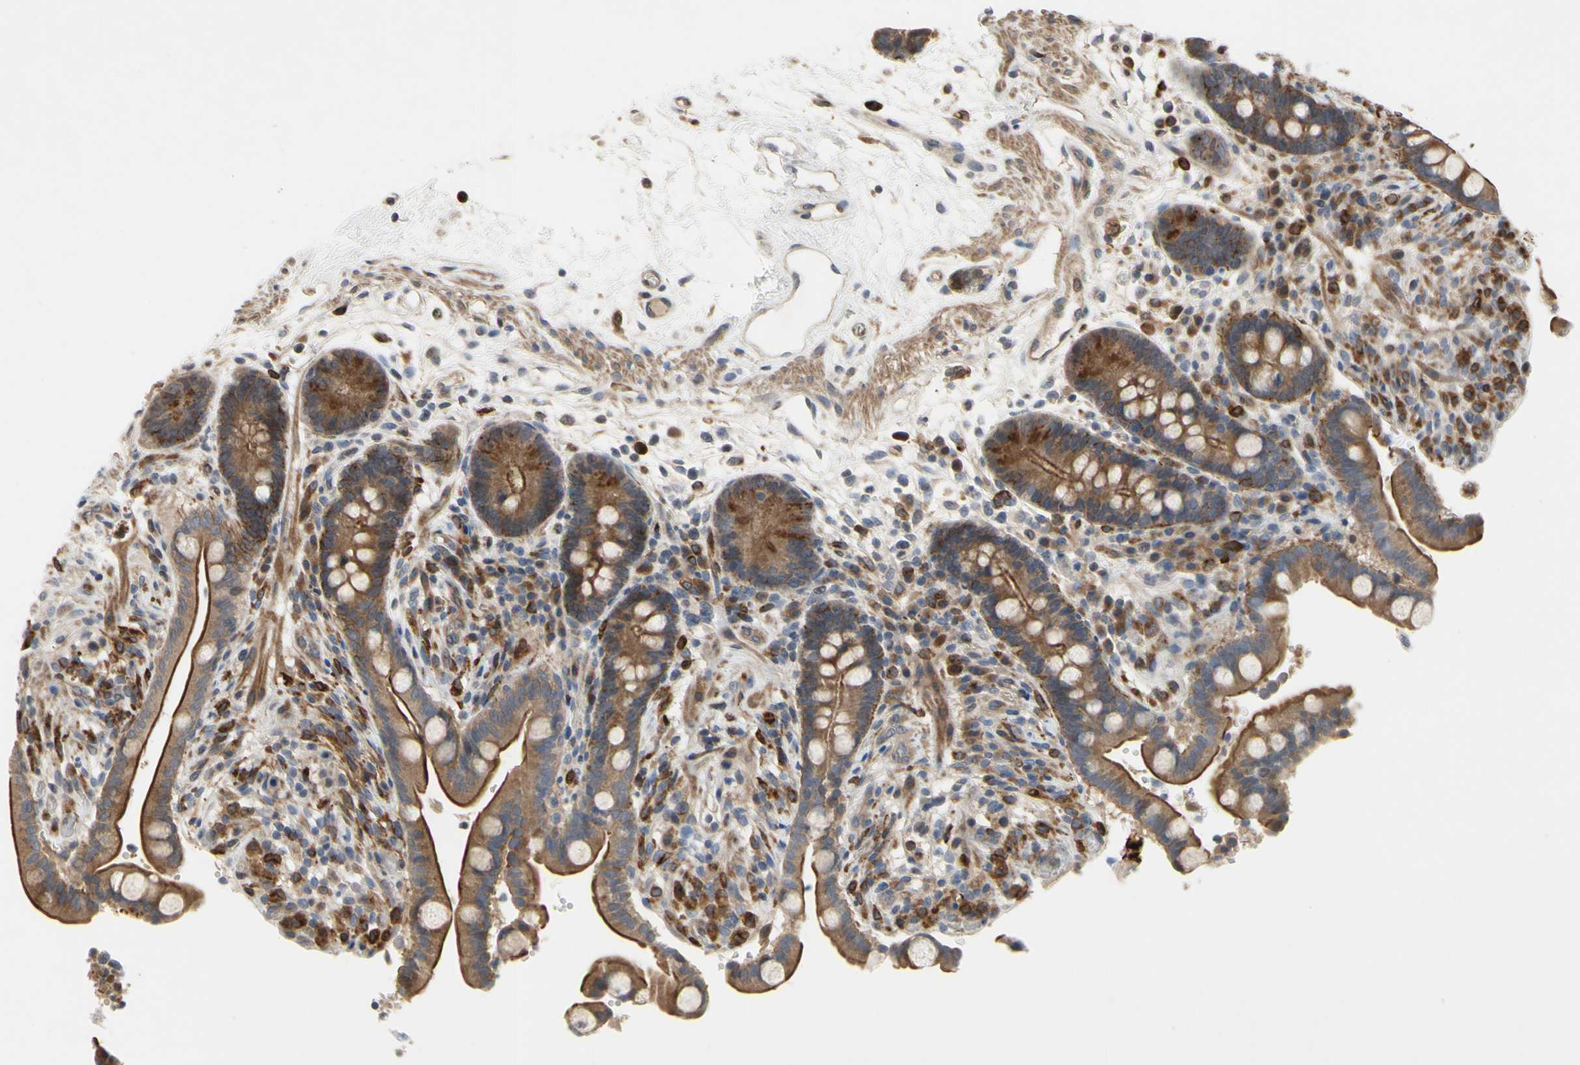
{"staining": {"intensity": "moderate", "quantity": ">75%", "location": "cytoplasmic/membranous"}, "tissue": "colon", "cell_type": "Endothelial cells", "image_type": "normal", "snomed": [{"axis": "morphology", "description": "Normal tissue, NOS"}, {"axis": "topography", "description": "Colon"}], "caption": "Immunohistochemical staining of benign colon demonstrates medium levels of moderate cytoplasmic/membranous staining in about >75% of endothelial cells.", "gene": "PLXNA2", "patient": {"sex": "male", "age": 73}}